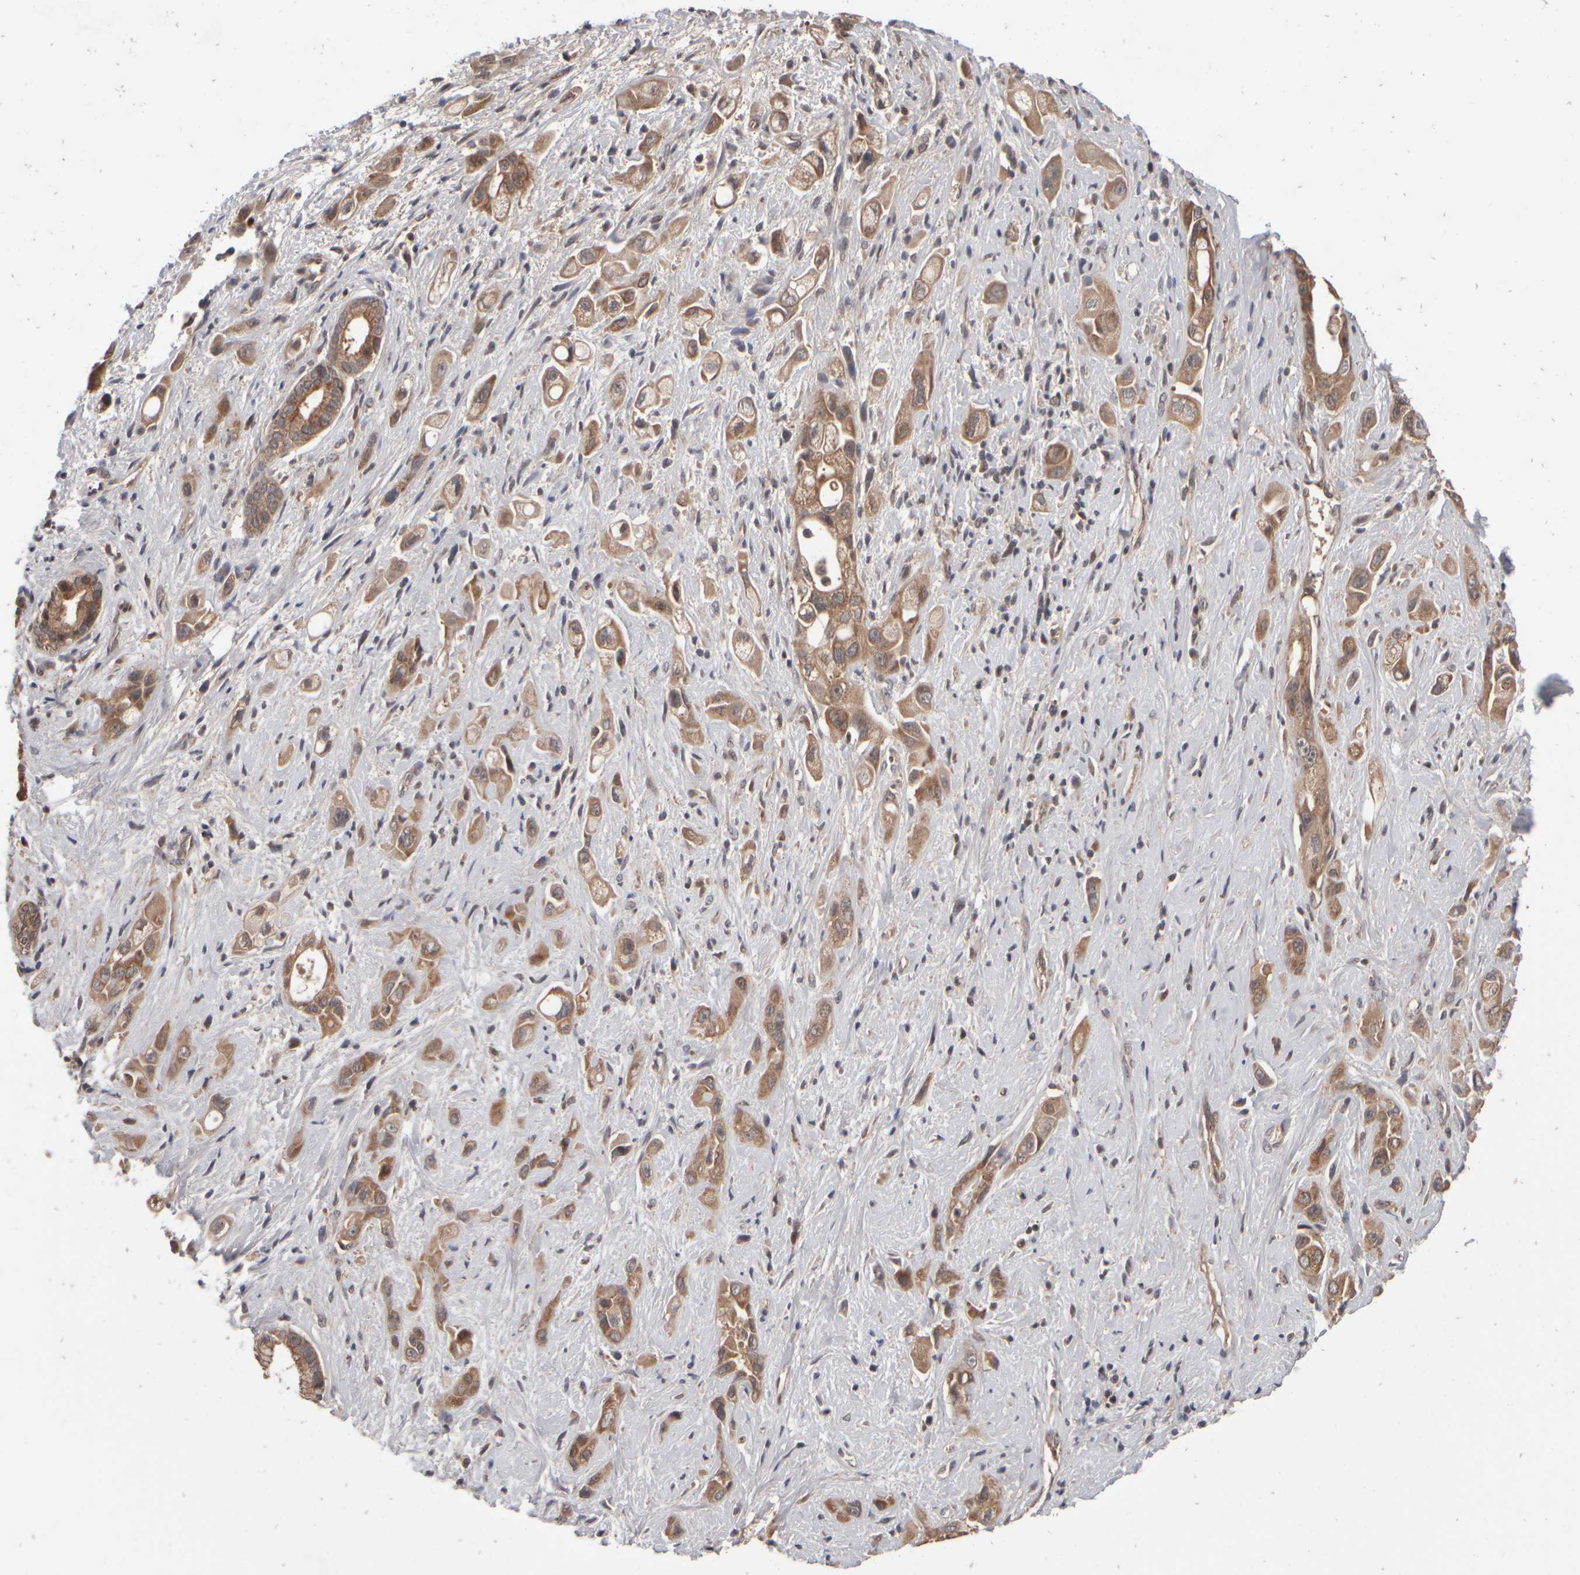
{"staining": {"intensity": "moderate", "quantity": ">75%", "location": "cytoplasmic/membranous"}, "tissue": "pancreatic cancer", "cell_type": "Tumor cells", "image_type": "cancer", "snomed": [{"axis": "morphology", "description": "Adenocarcinoma, NOS"}, {"axis": "topography", "description": "Pancreas"}], "caption": "A photomicrograph of pancreatic cancer stained for a protein reveals moderate cytoplasmic/membranous brown staining in tumor cells.", "gene": "ABHD11", "patient": {"sex": "female", "age": 66}}